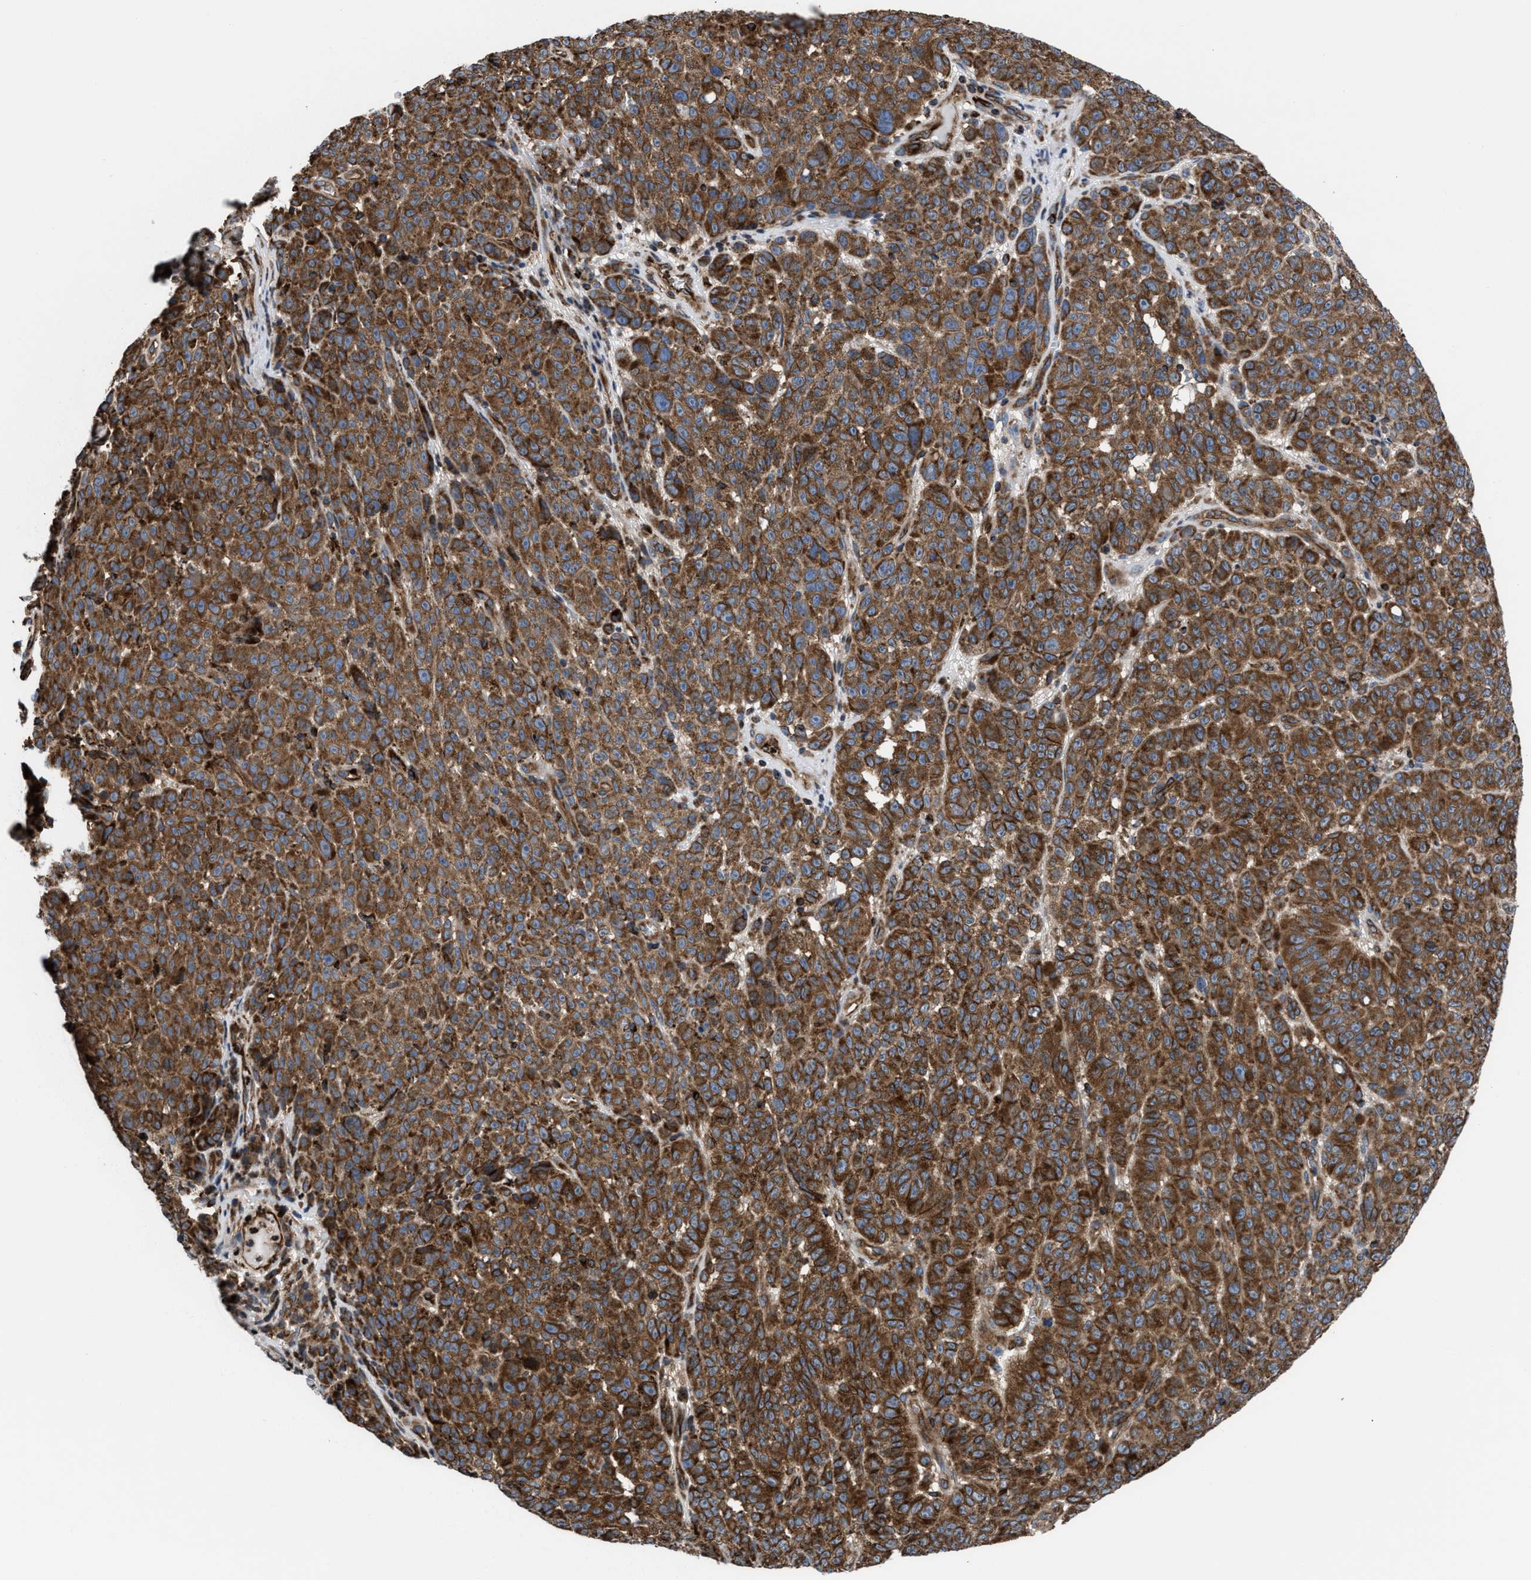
{"staining": {"intensity": "strong", "quantity": ">75%", "location": "cytoplasmic/membranous"}, "tissue": "melanoma", "cell_type": "Tumor cells", "image_type": "cancer", "snomed": [{"axis": "morphology", "description": "Malignant melanoma, NOS"}, {"axis": "topography", "description": "Skin"}], "caption": "Immunohistochemistry micrograph of malignant melanoma stained for a protein (brown), which shows high levels of strong cytoplasmic/membranous positivity in approximately >75% of tumor cells.", "gene": "PRR15L", "patient": {"sex": "female", "age": 82}}